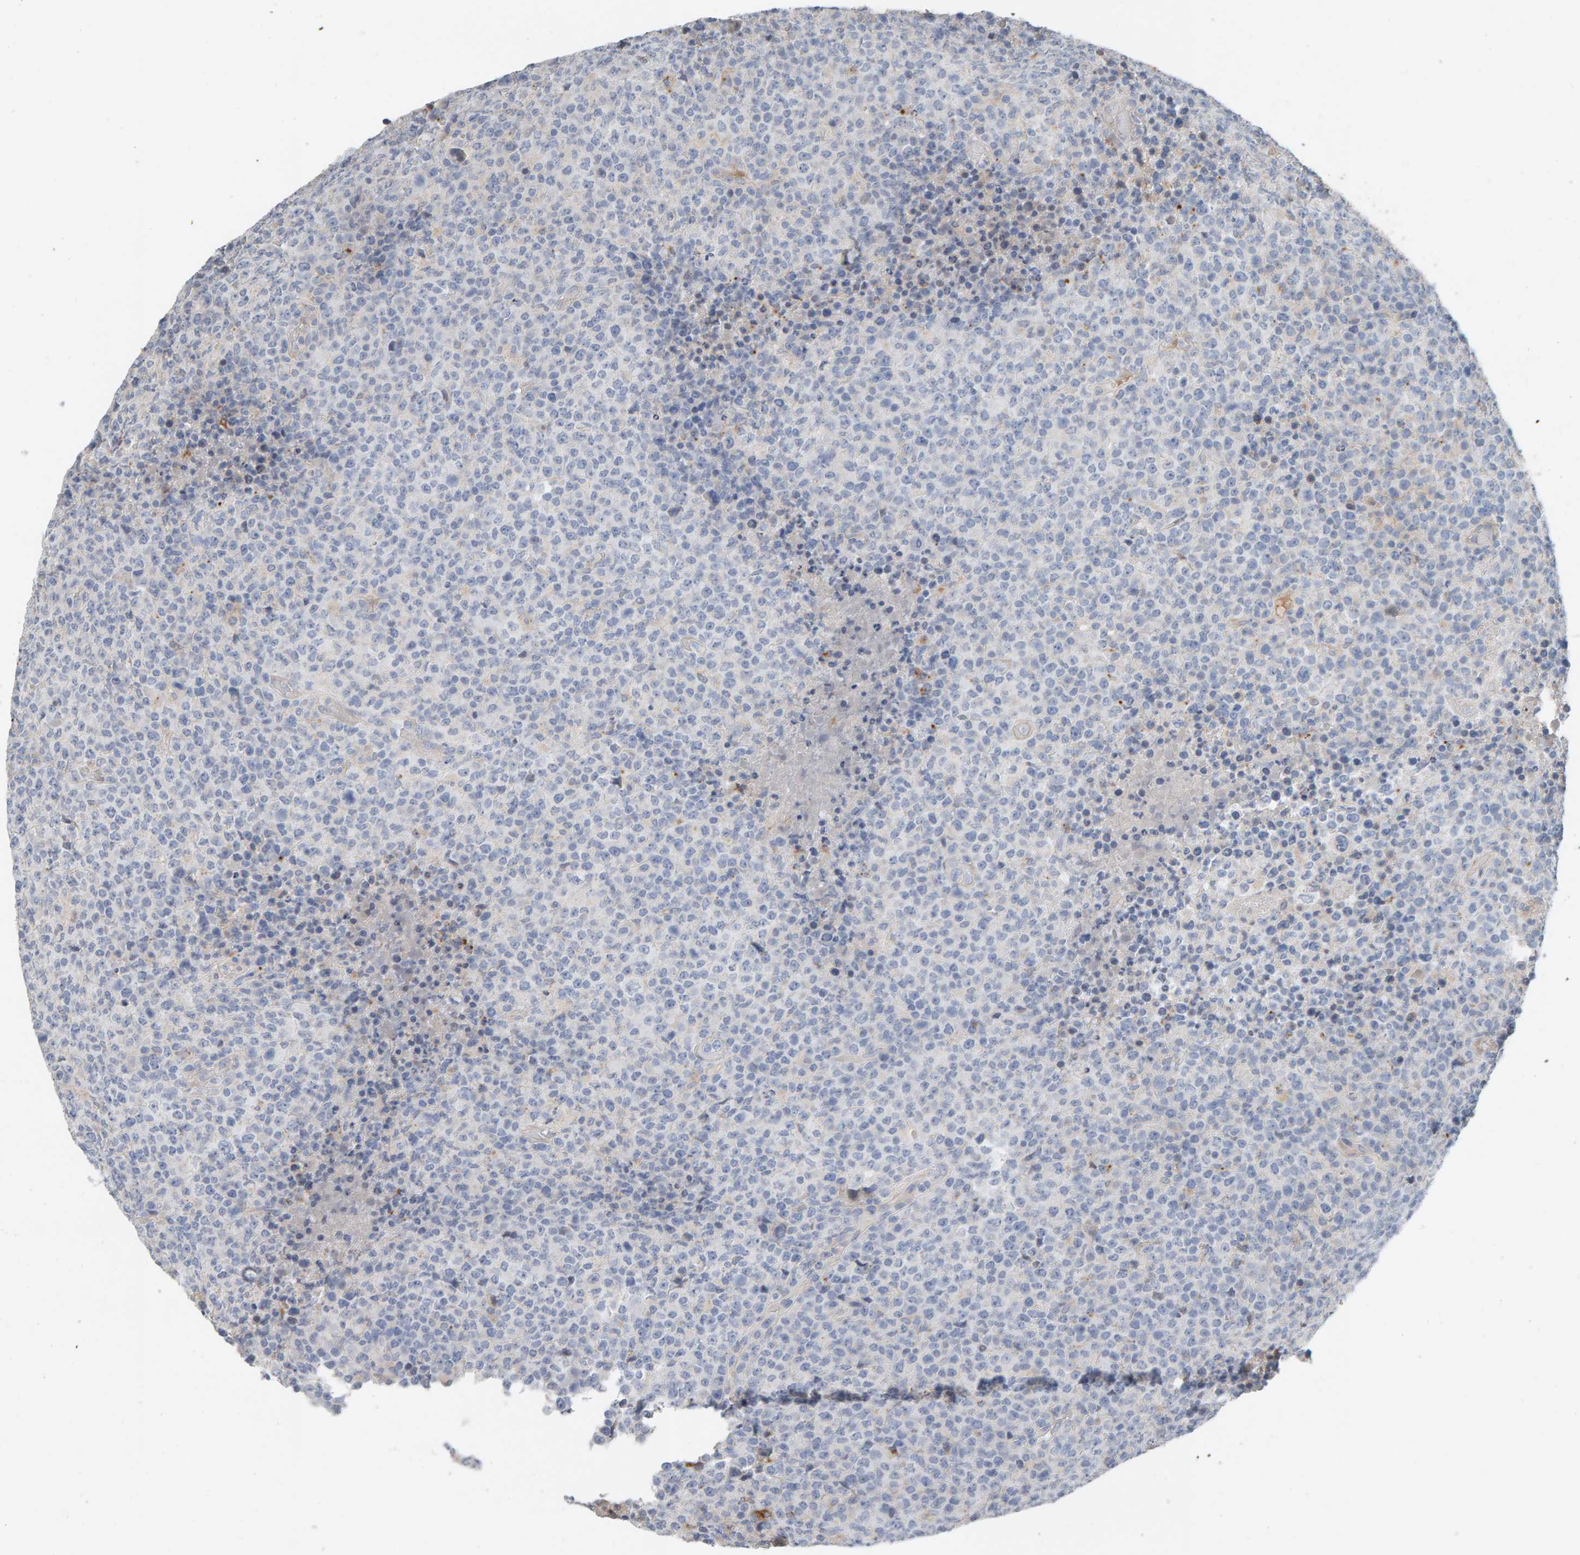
{"staining": {"intensity": "negative", "quantity": "none", "location": "none"}, "tissue": "lymphoma", "cell_type": "Tumor cells", "image_type": "cancer", "snomed": [{"axis": "morphology", "description": "Malignant lymphoma, non-Hodgkin's type, High grade"}, {"axis": "topography", "description": "Lymph node"}], "caption": "DAB immunohistochemical staining of human malignant lymphoma, non-Hodgkin's type (high-grade) exhibits no significant expression in tumor cells.", "gene": "IPPK", "patient": {"sex": "male", "age": 13}}